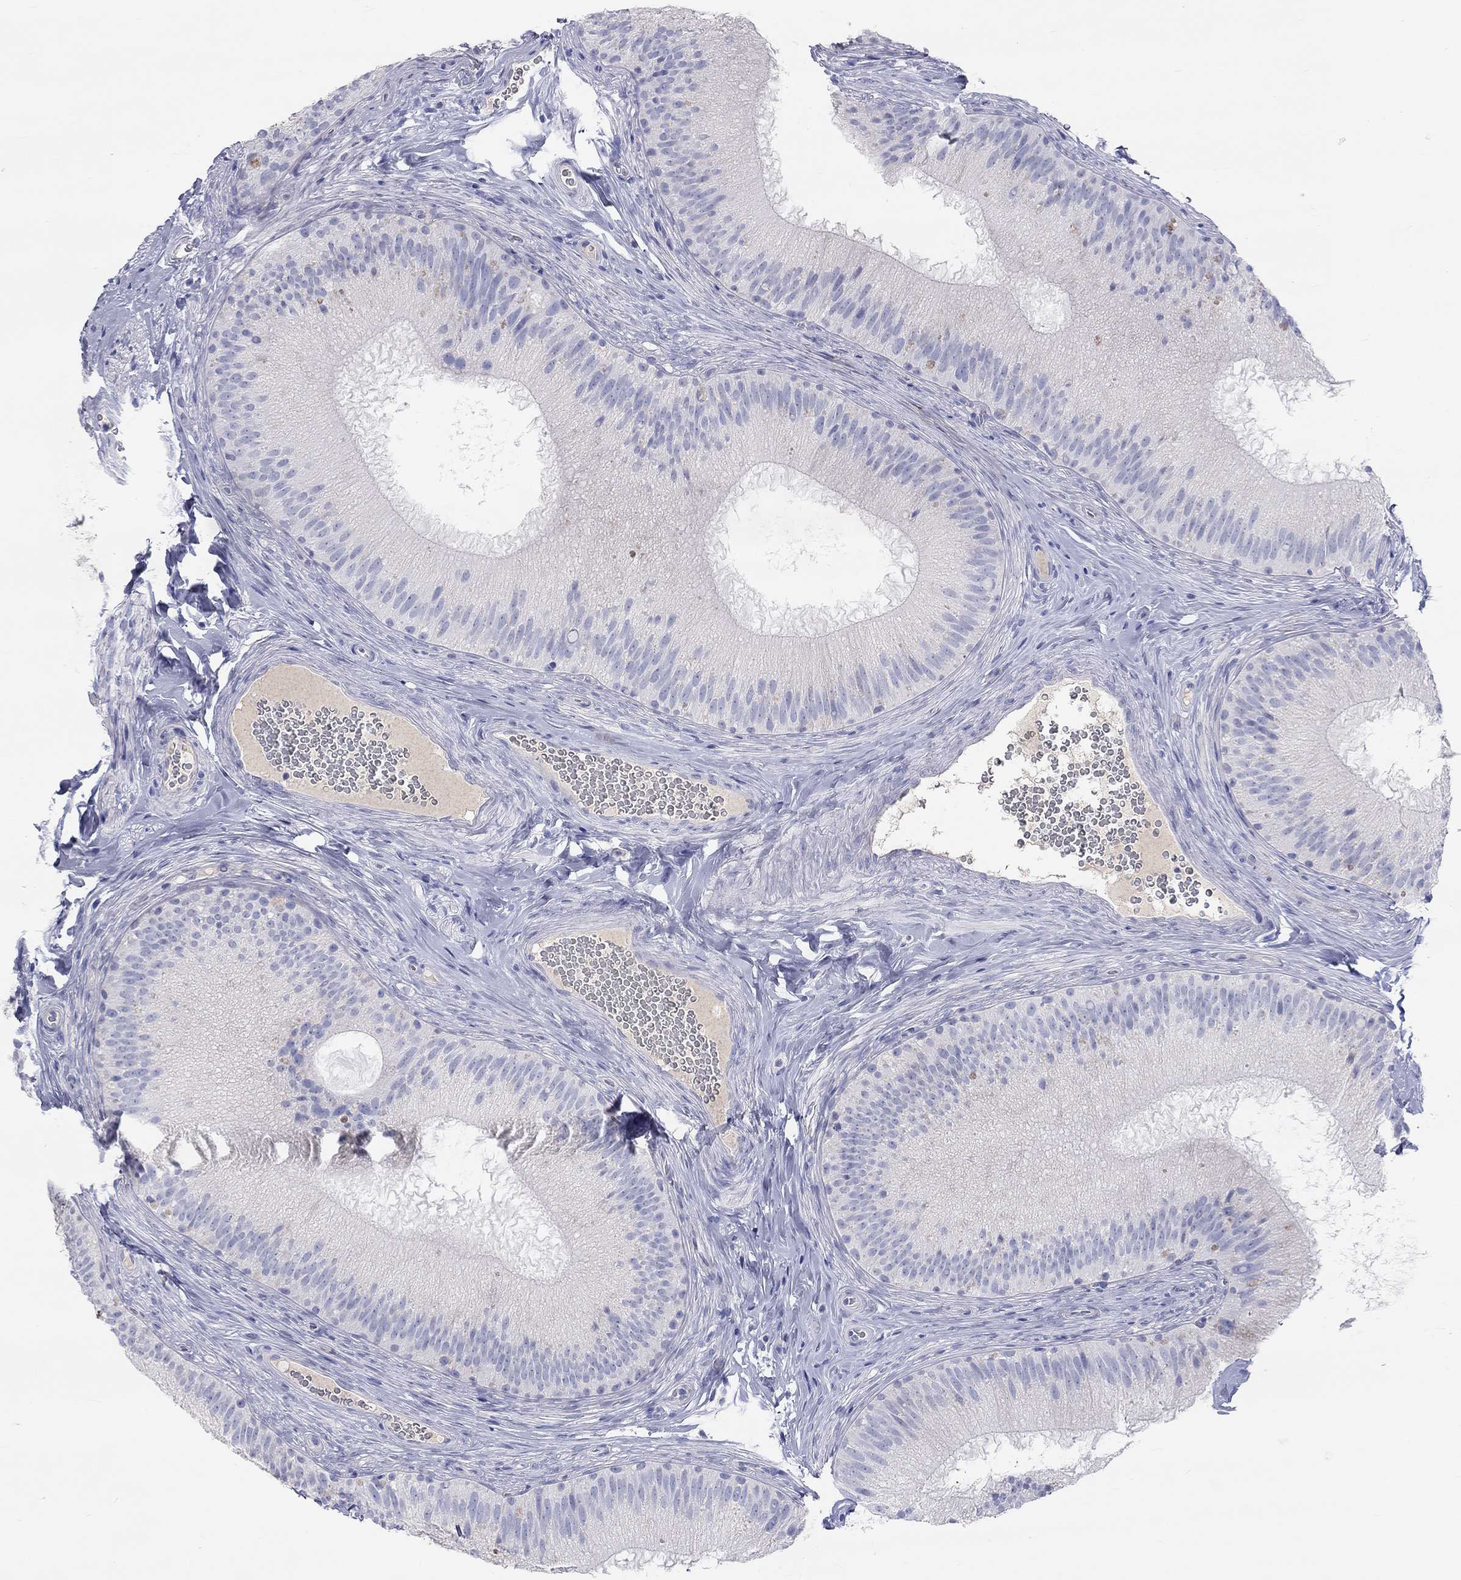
{"staining": {"intensity": "negative", "quantity": "none", "location": "none"}, "tissue": "epididymis", "cell_type": "Glandular cells", "image_type": "normal", "snomed": [{"axis": "morphology", "description": "Normal tissue, NOS"}, {"axis": "topography", "description": "Epididymis"}], "caption": "Glandular cells show no significant protein staining in unremarkable epididymis. The staining was performed using DAB (3,3'-diaminobenzidine) to visualize the protein expression in brown, while the nuclei were stained in blue with hematoxylin (Magnification: 20x).", "gene": "ST7L", "patient": {"sex": "male", "age": 32}}